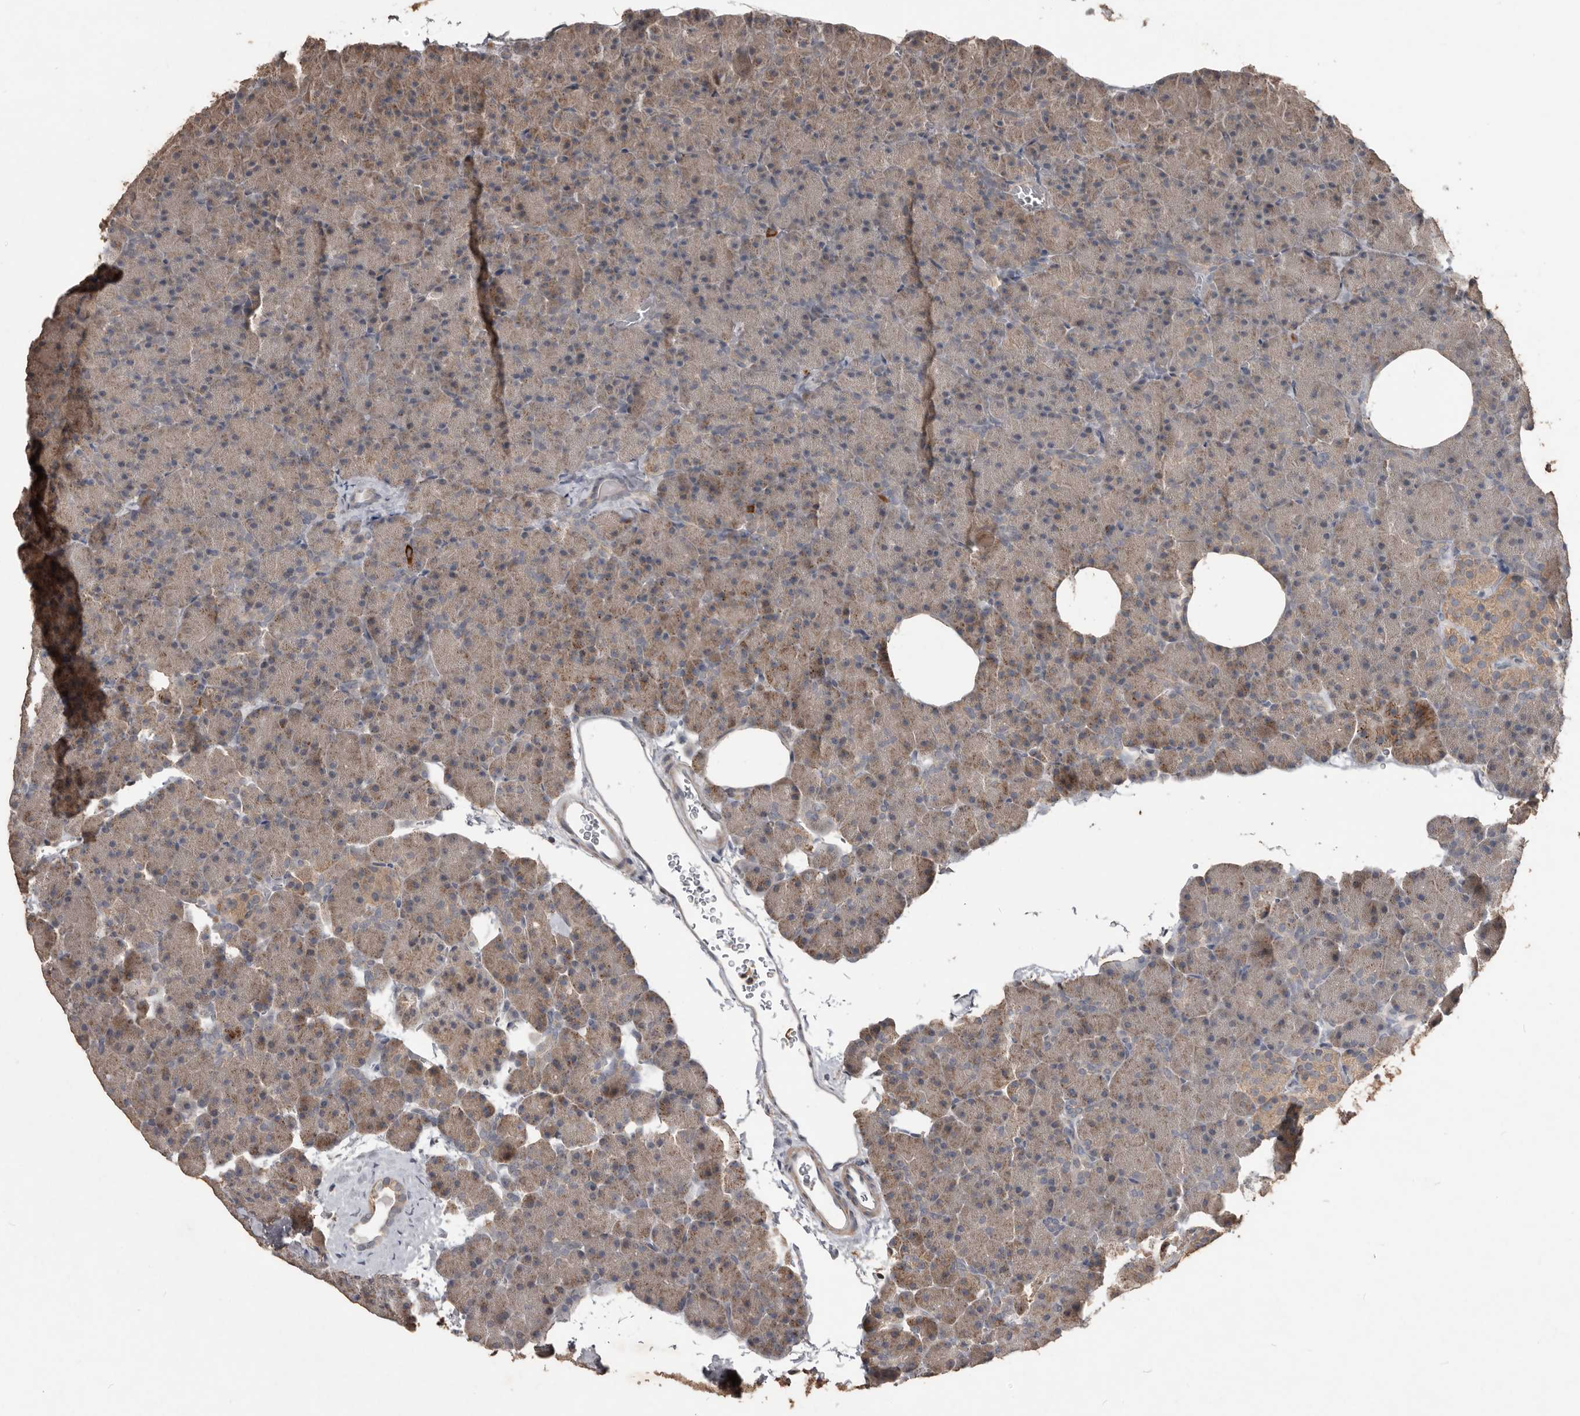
{"staining": {"intensity": "weak", "quantity": ">75%", "location": "cytoplasmic/membranous"}, "tissue": "pancreas", "cell_type": "Exocrine glandular cells", "image_type": "normal", "snomed": [{"axis": "morphology", "description": "Normal tissue, NOS"}, {"axis": "morphology", "description": "Carcinoid, malignant, NOS"}, {"axis": "topography", "description": "Pancreas"}], "caption": "Protein analysis of unremarkable pancreas exhibits weak cytoplasmic/membranous staining in approximately >75% of exocrine glandular cells.", "gene": "BAMBI", "patient": {"sex": "female", "age": 35}}